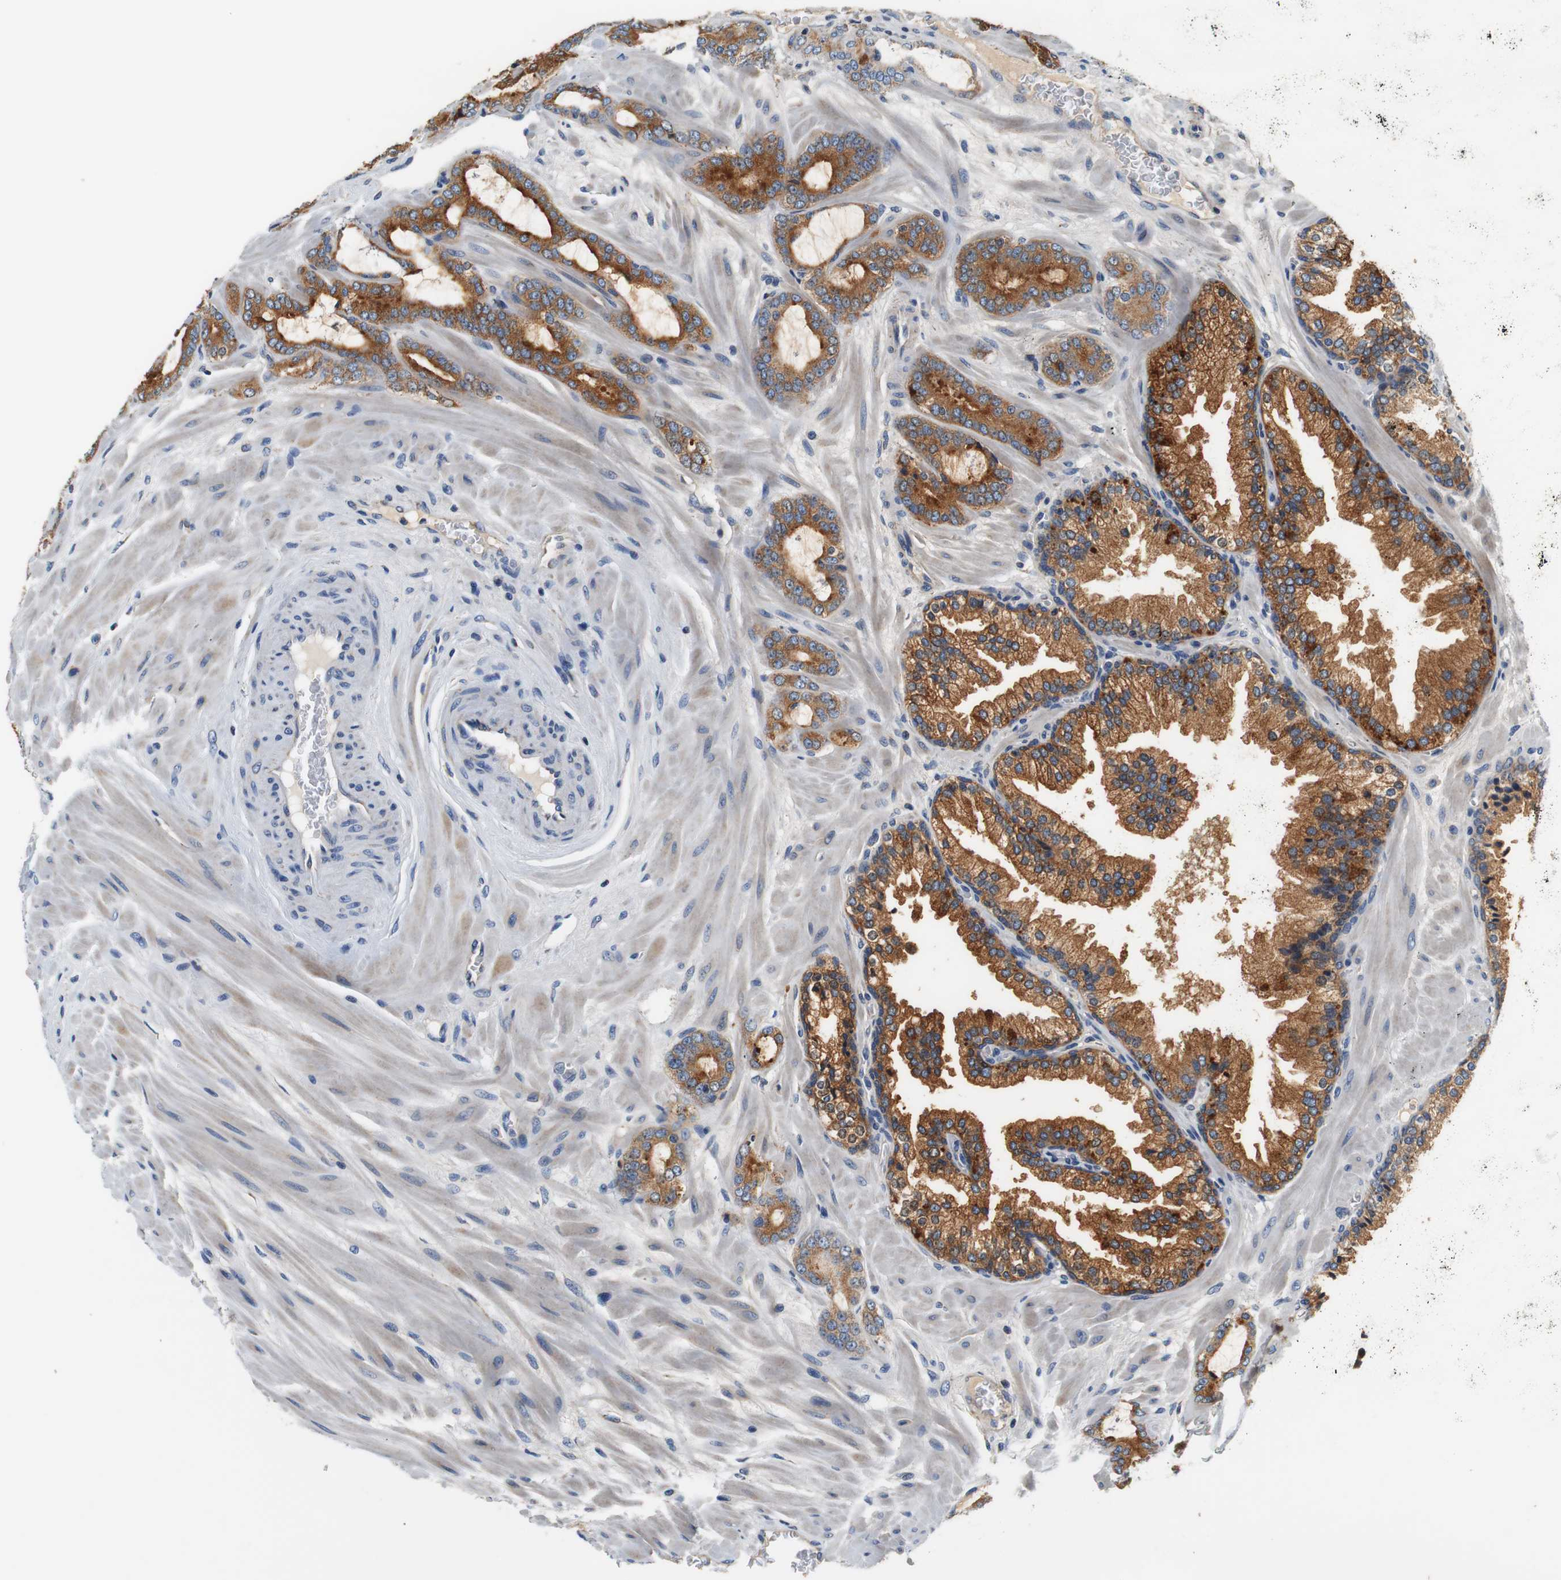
{"staining": {"intensity": "moderate", "quantity": ">75%", "location": "cytoplasmic/membranous"}, "tissue": "prostate cancer", "cell_type": "Tumor cells", "image_type": "cancer", "snomed": [{"axis": "morphology", "description": "Adenocarcinoma, Low grade"}, {"axis": "topography", "description": "Prostate"}], "caption": "IHC micrograph of prostate low-grade adenocarcinoma stained for a protein (brown), which exhibits medium levels of moderate cytoplasmic/membranous expression in approximately >75% of tumor cells.", "gene": "LRP4", "patient": {"sex": "male", "age": 63}}